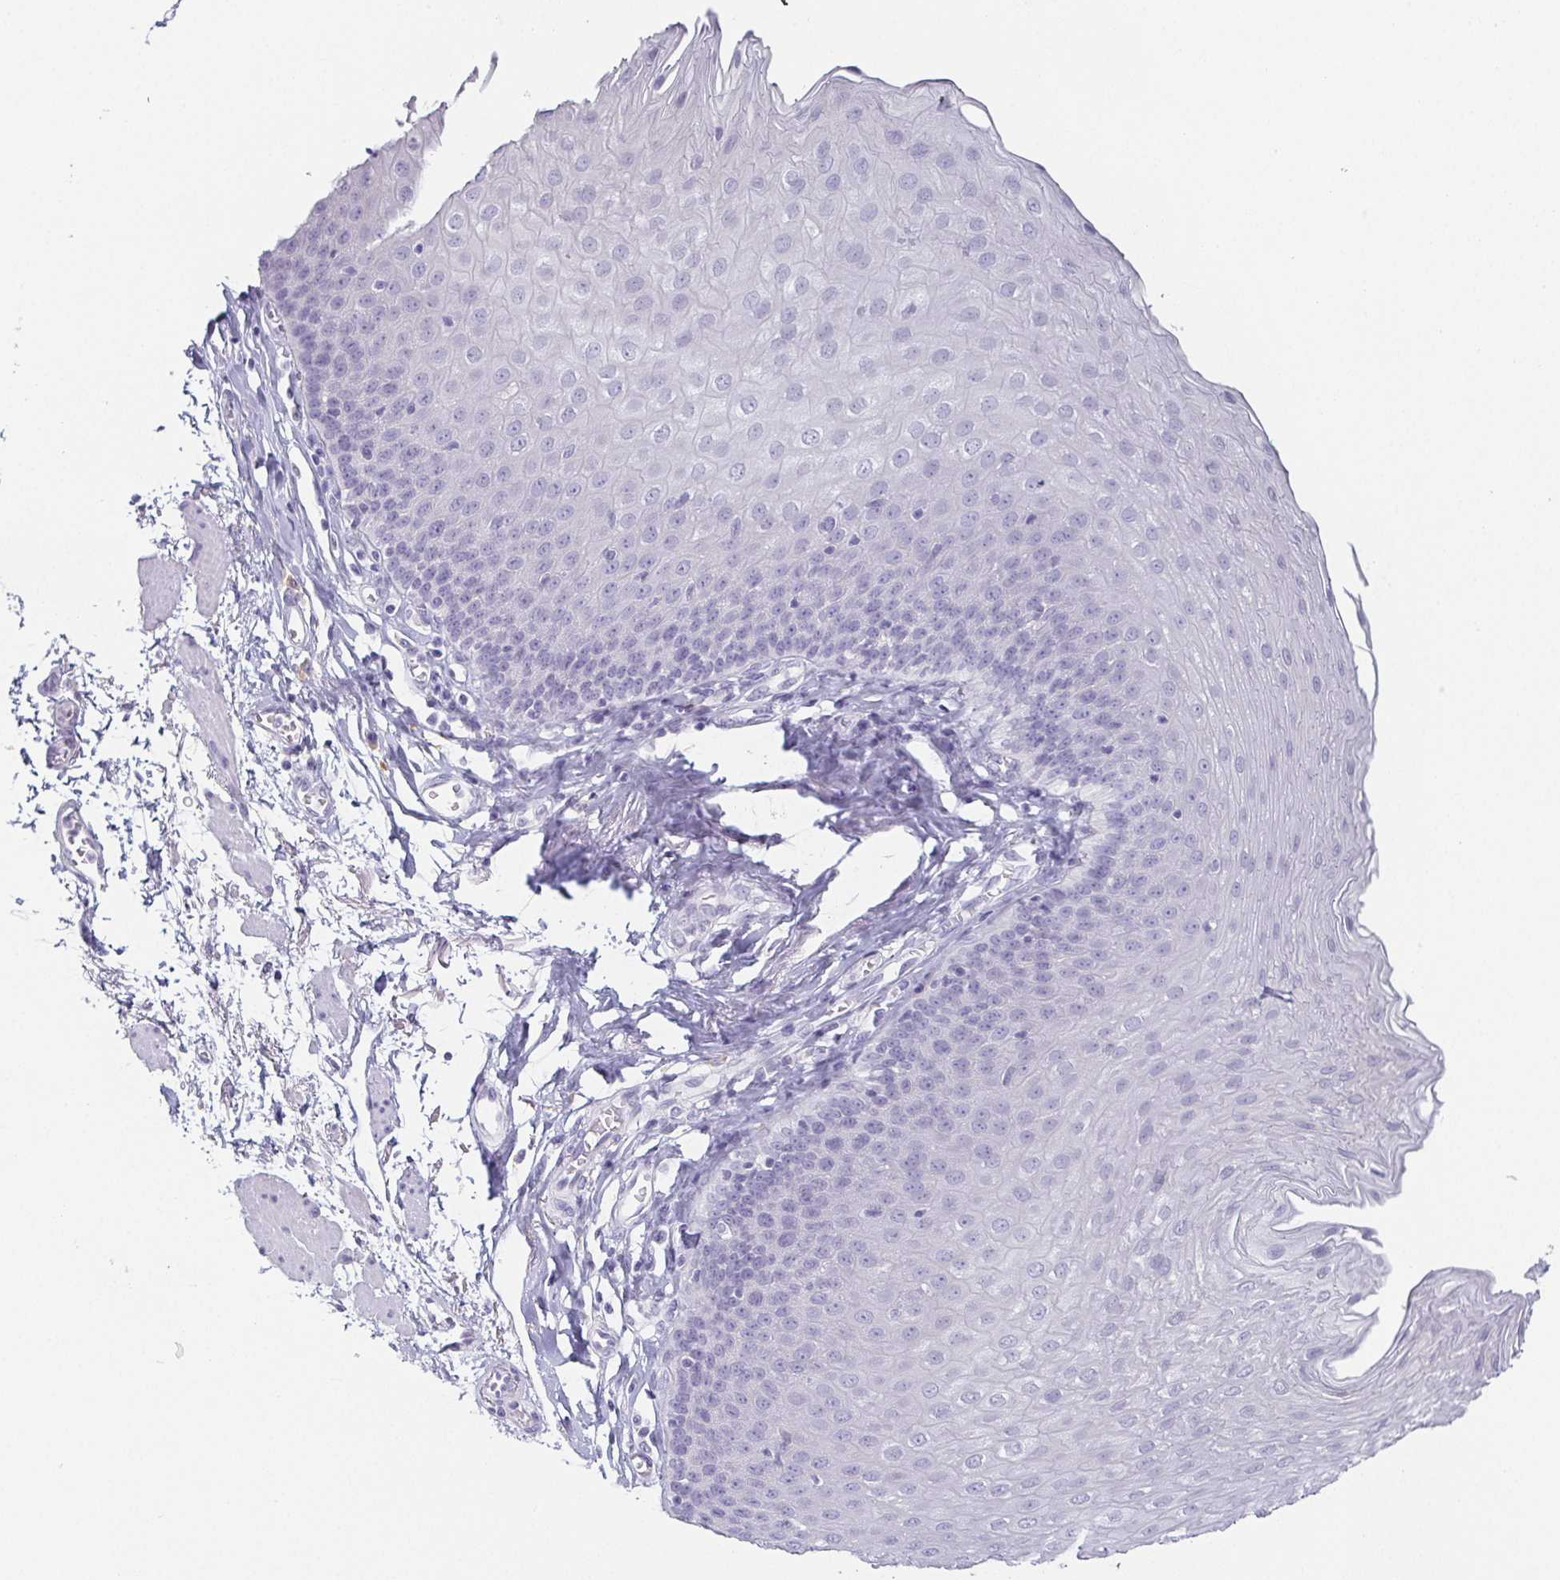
{"staining": {"intensity": "negative", "quantity": "none", "location": "none"}, "tissue": "esophagus", "cell_type": "Squamous epithelial cells", "image_type": "normal", "snomed": [{"axis": "morphology", "description": "Normal tissue, NOS"}, {"axis": "topography", "description": "Esophagus"}], "caption": "Immunohistochemical staining of normal esophagus exhibits no significant positivity in squamous epithelial cells.", "gene": "PRR27", "patient": {"sex": "female", "age": 81}}